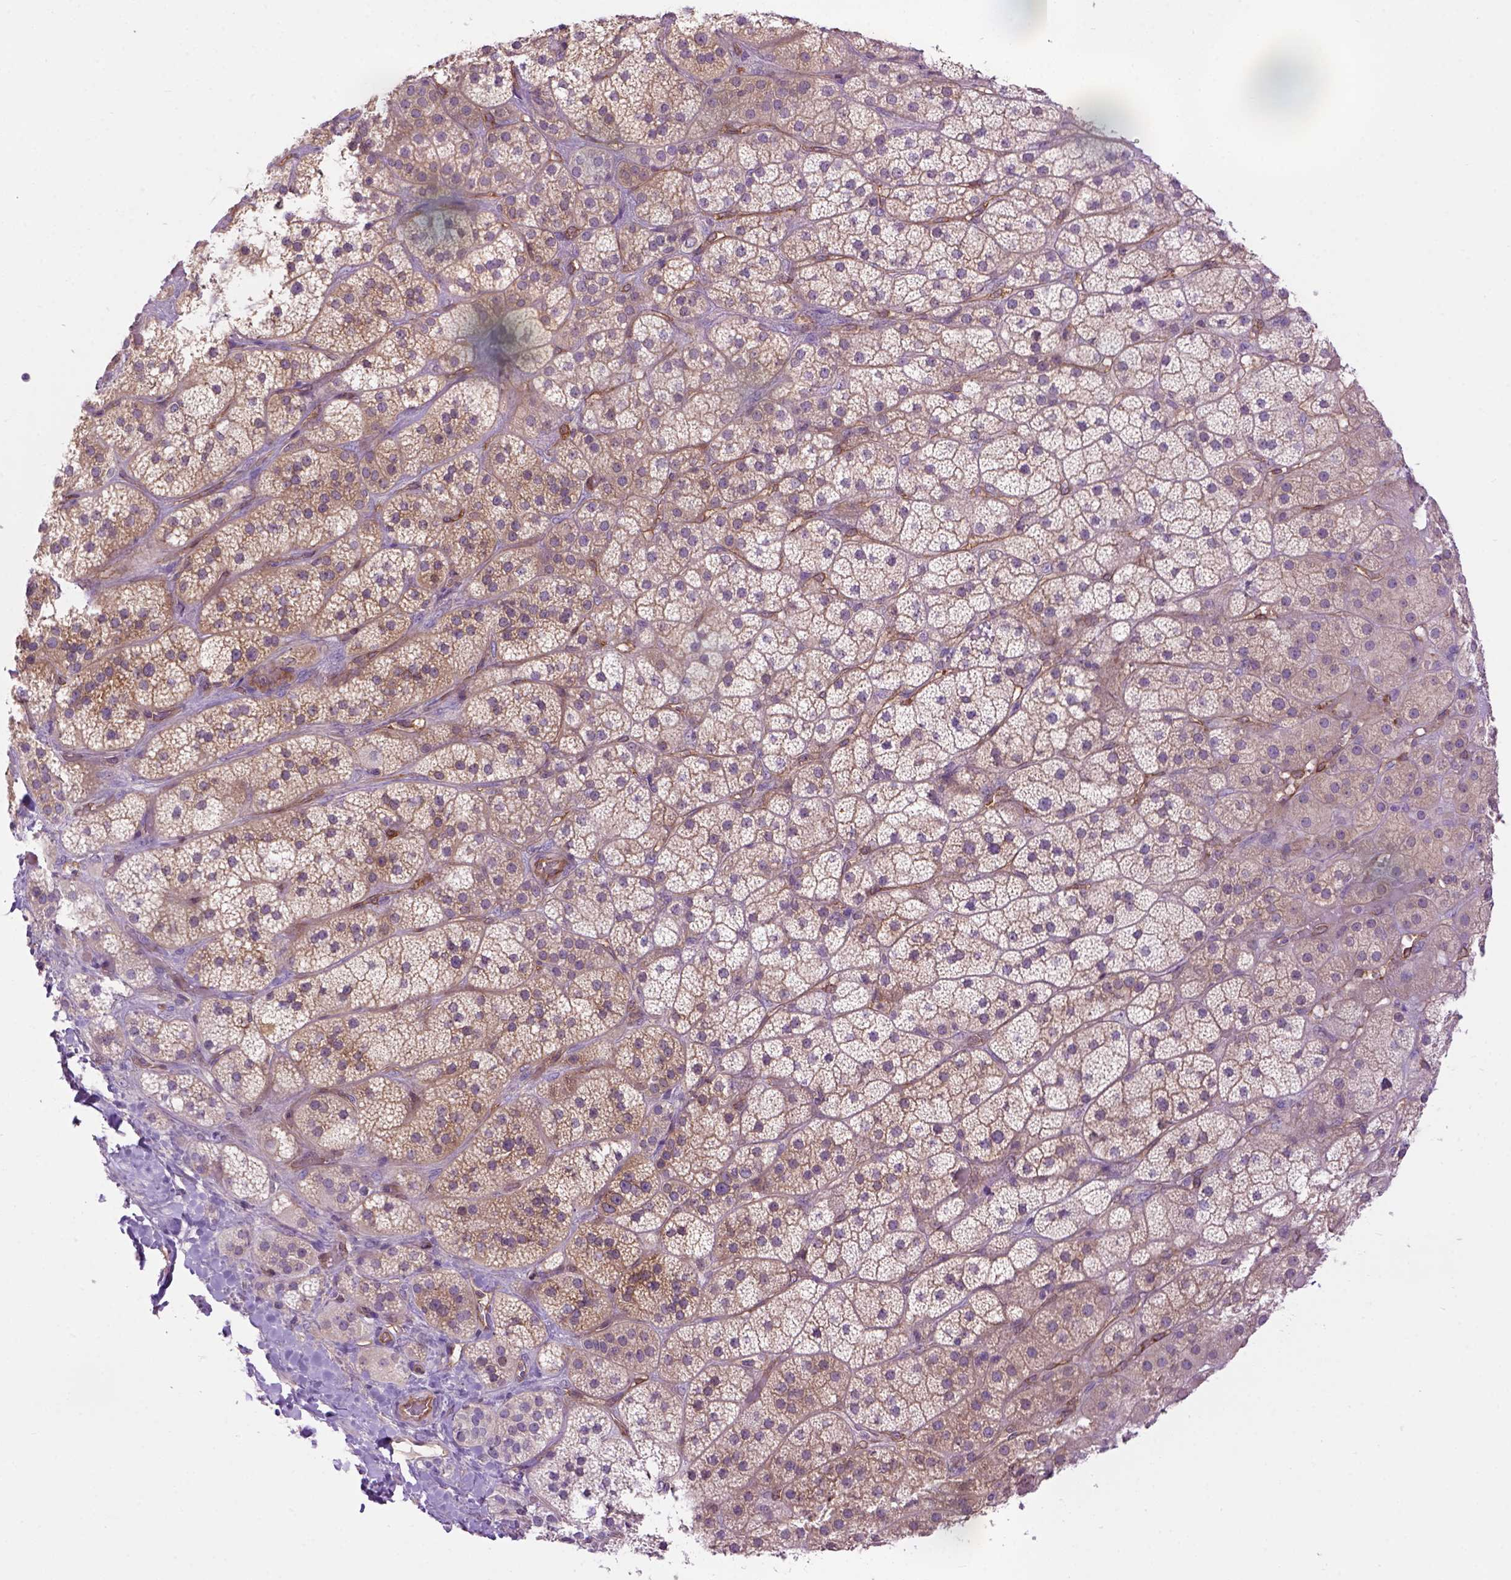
{"staining": {"intensity": "moderate", "quantity": "25%-75%", "location": "cytoplasmic/membranous"}, "tissue": "adrenal gland", "cell_type": "Glandular cells", "image_type": "normal", "snomed": [{"axis": "morphology", "description": "Normal tissue, NOS"}, {"axis": "topography", "description": "Adrenal gland"}], "caption": "Glandular cells reveal moderate cytoplasmic/membranous expression in approximately 25%-75% of cells in benign adrenal gland.", "gene": "CASKIN2", "patient": {"sex": "male", "age": 57}}